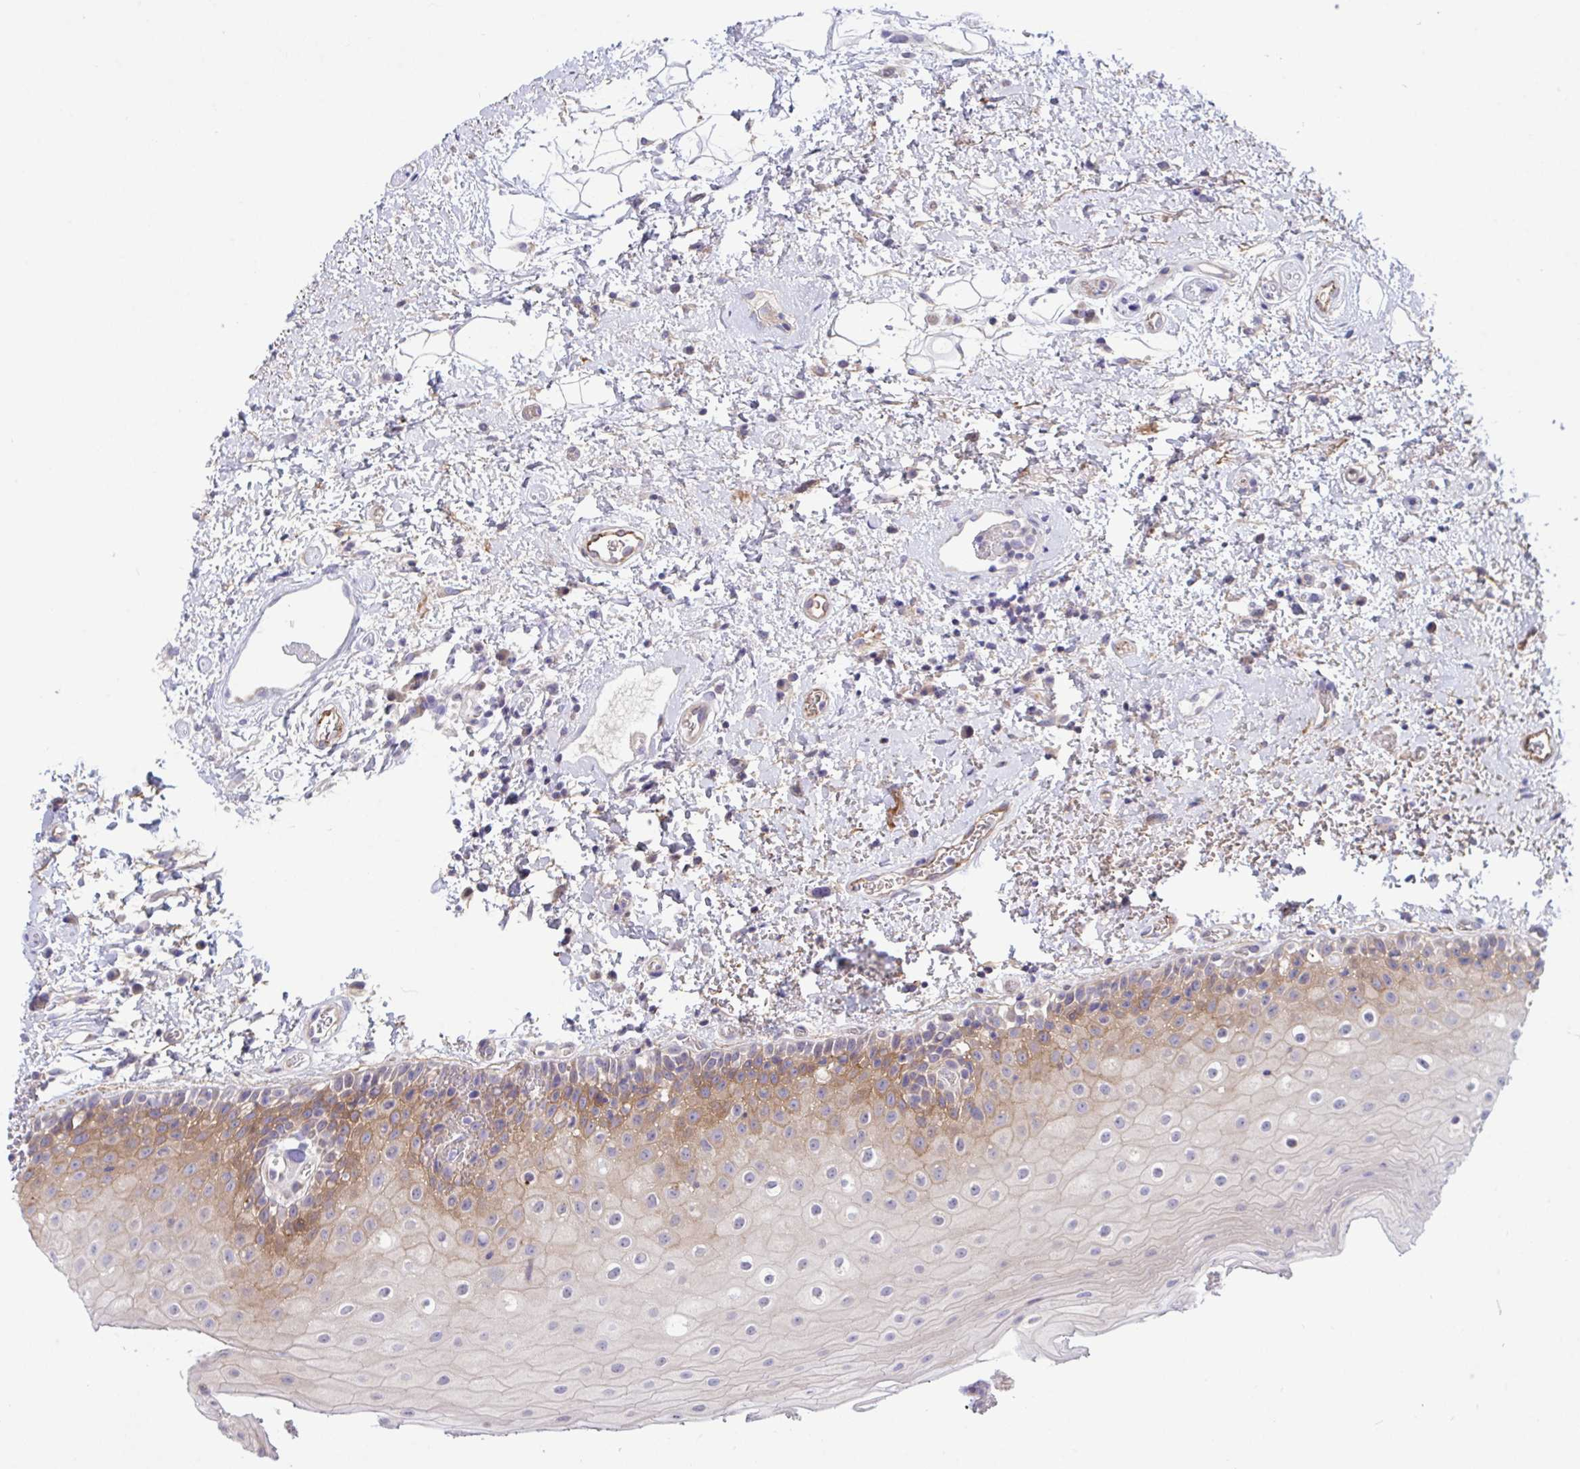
{"staining": {"intensity": "moderate", "quantity": "<25%", "location": "cytoplasmic/membranous"}, "tissue": "oral mucosa", "cell_type": "Squamous epithelial cells", "image_type": "normal", "snomed": [{"axis": "morphology", "description": "Normal tissue, NOS"}, {"axis": "topography", "description": "Oral tissue"}], "caption": "A low amount of moderate cytoplasmic/membranous positivity is identified in about <25% of squamous epithelial cells in unremarkable oral mucosa.", "gene": "IL37", "patient": {"sex": "female", "age": 82}}